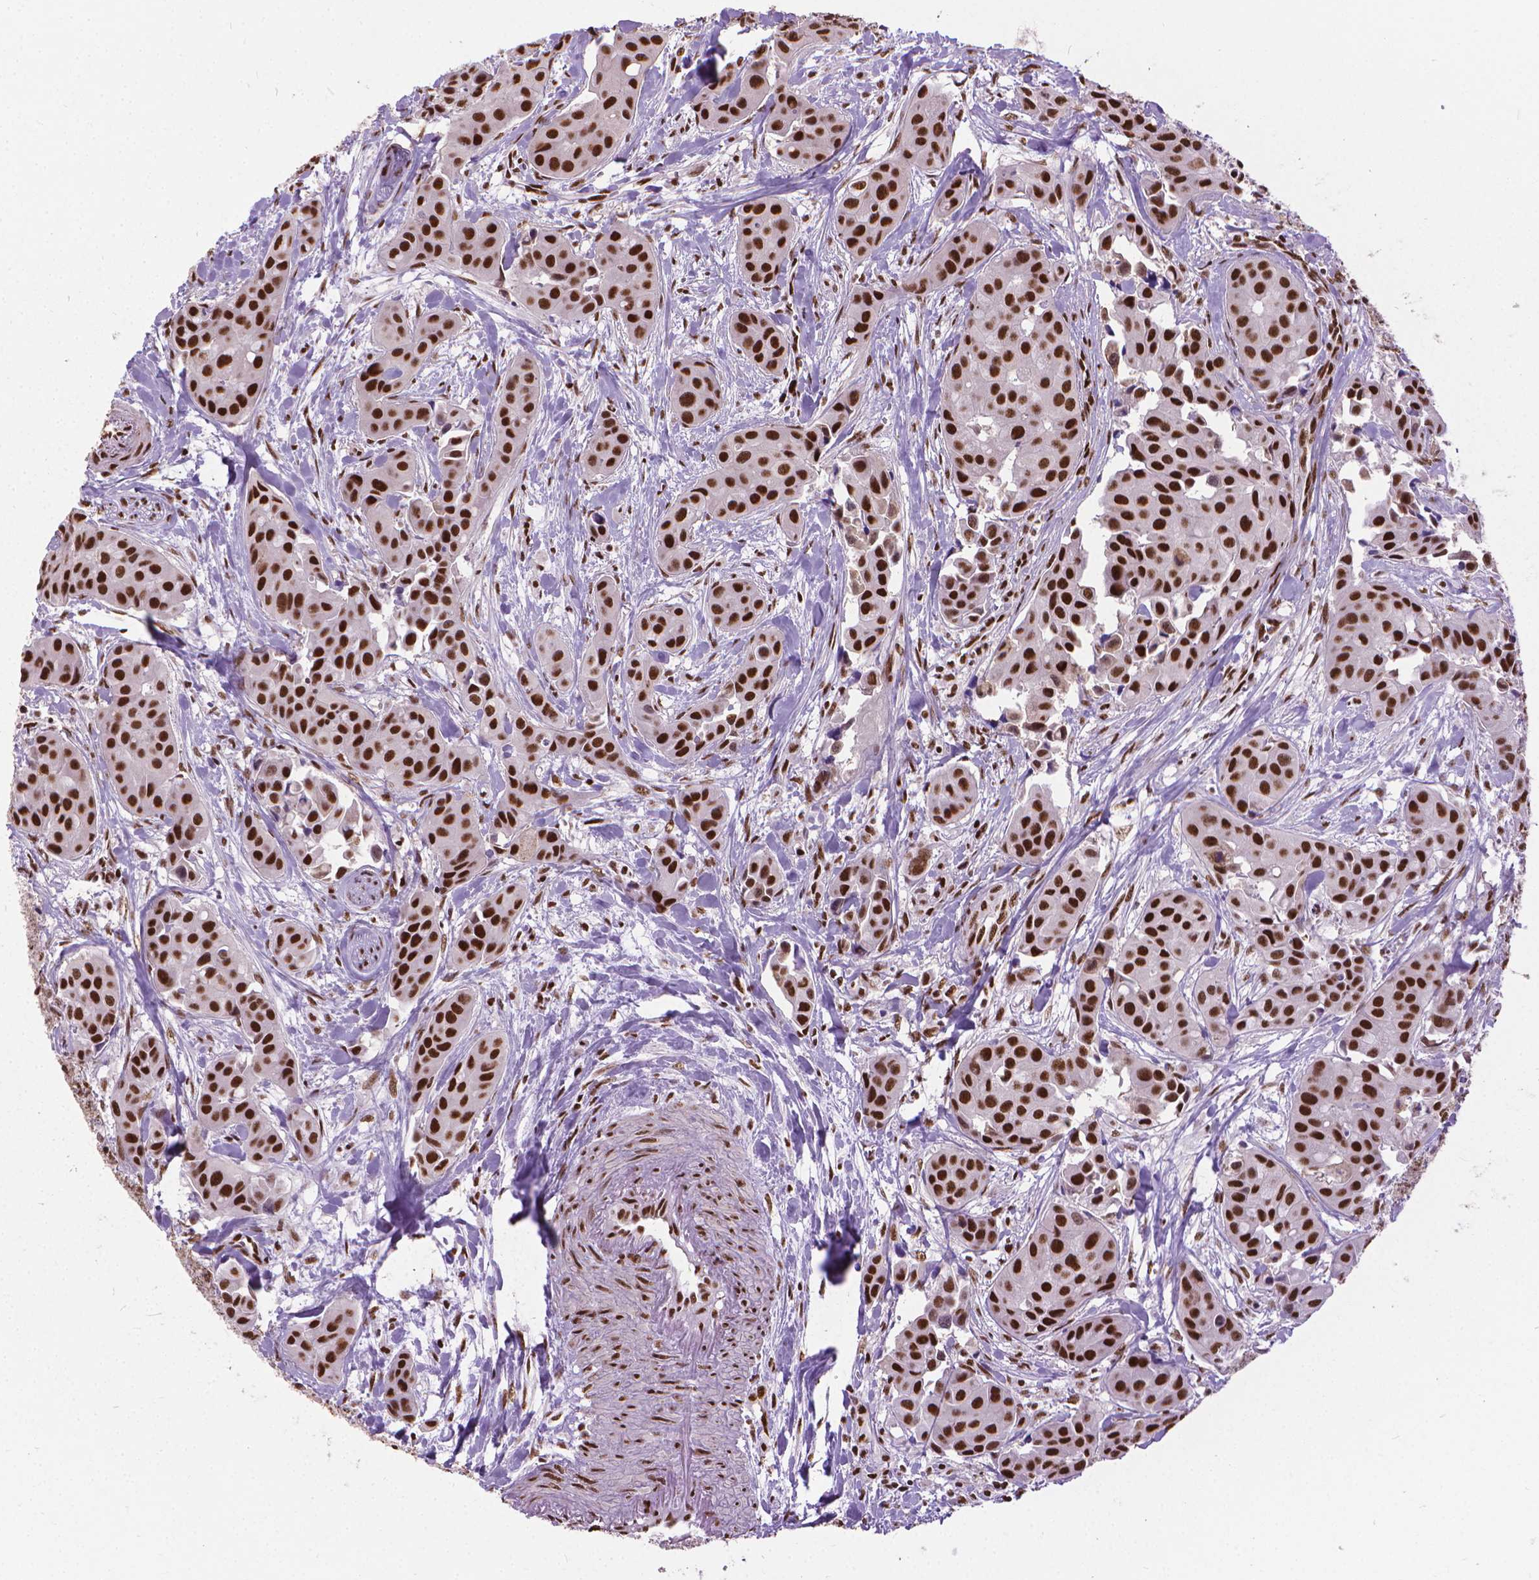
{"staining": {"intensity": "strong", "quantity": ">75%", "location": "nuclear"}, "tissue": "head and neck cancer", "cell_type": "Tumor cells", "image_type": "cancer", "snomed": [{"axis": "morphology", "description": "Adenocarcinoma, NOS"}, {"axis": "topography", "description": "Head-Neck"}], "caption": "Brown immunohistochemical staining in human head and neck cancer (adenocarcinoma) exhibits strong nuclear staining in about >75% of tumor cells.", "gene": "AKAP8", "patient": {"sex": "male", "age": 76}}